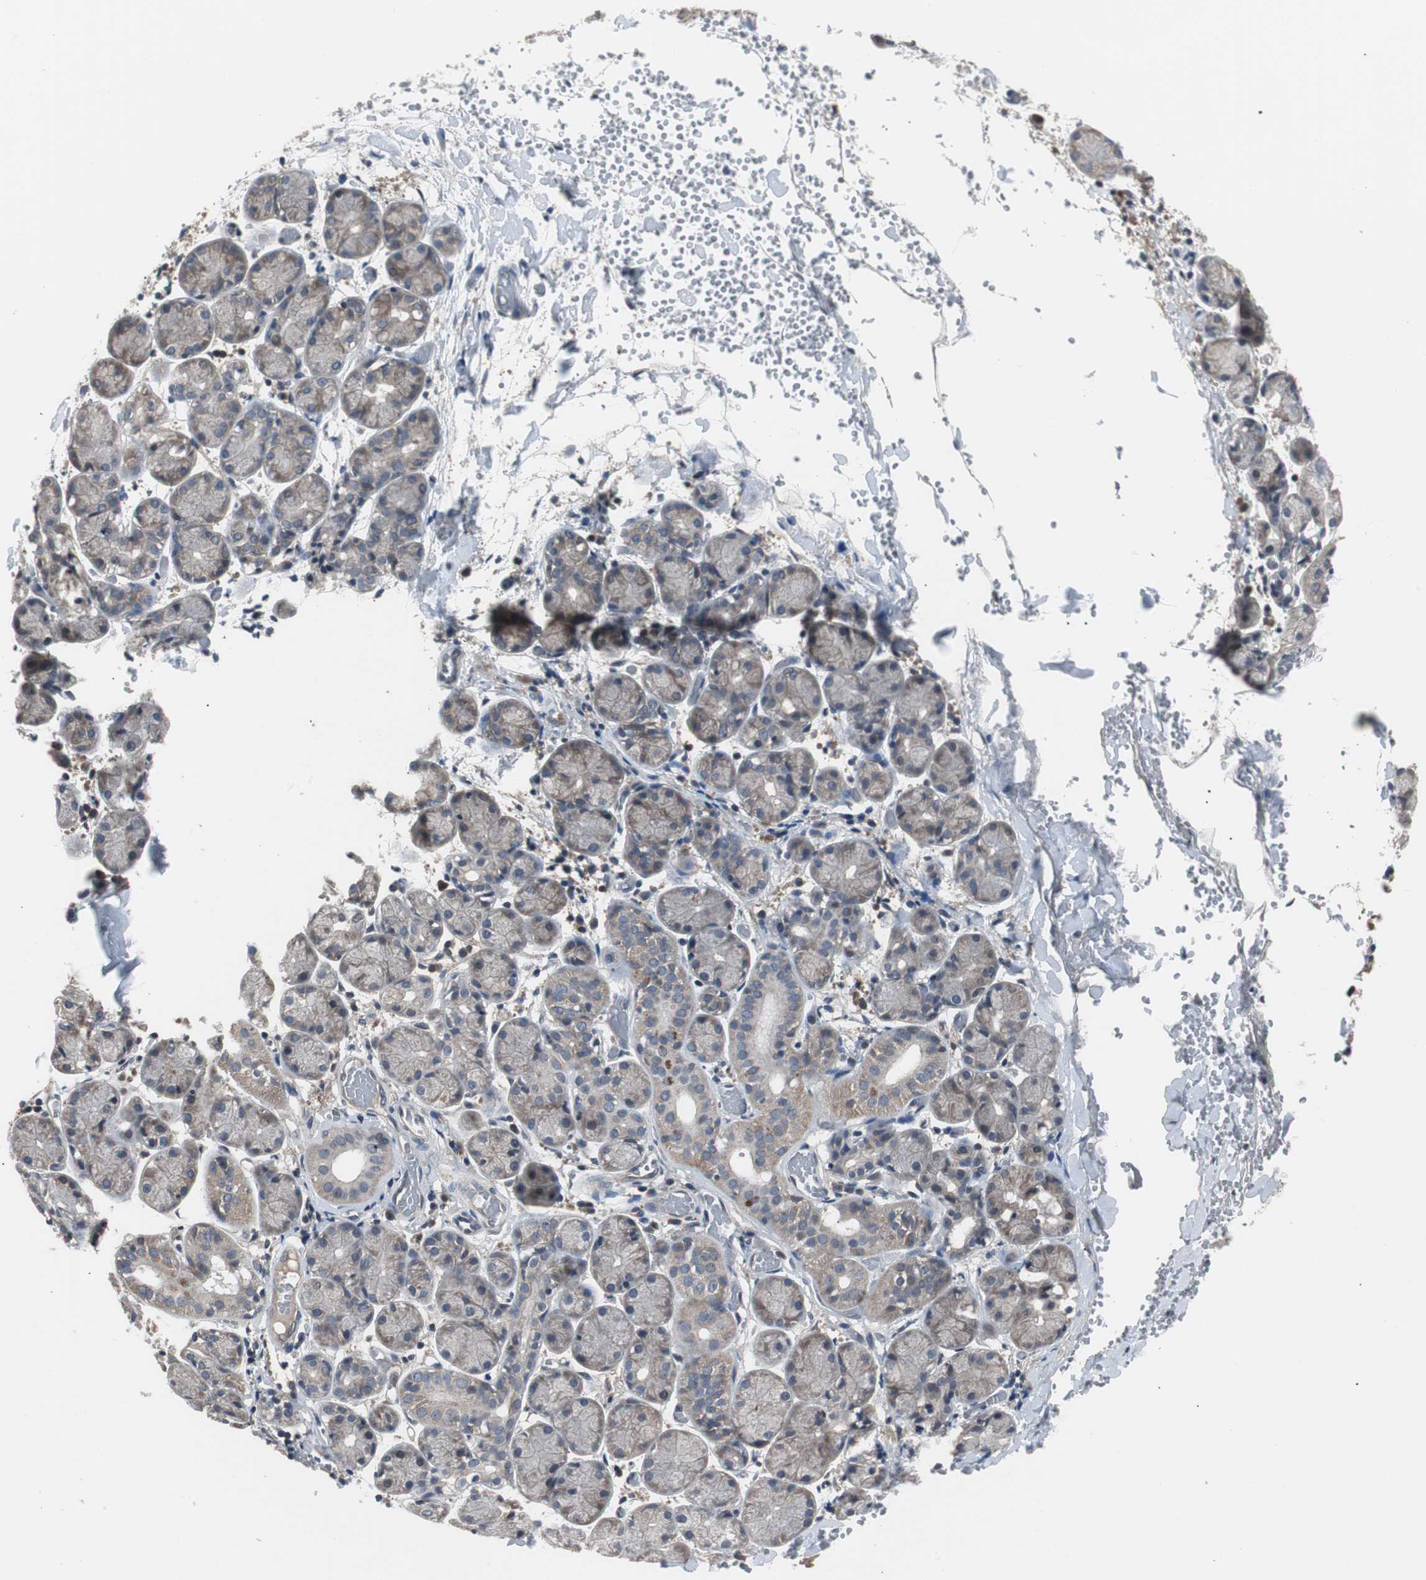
{"staining": {"intensity": "weak", "quantity": ">75%", "location": "cytoplasmic/membranous"}, "tissue": "salivary gland", "cell_type": "Glandular cells", "image_type": "normal", "snomed": [{"axis": "morphology", "description": "Normal tissue, NOS"}, {"axis": "topography", "description": "Salivary gland"}], "caption": "A low amount of weak cytoplasmic/membranous staining is identified in about >75% of glandular cells in normal salivary gland. Using DAB (3,3'-diaminobenzidine) (brown) and hematoxylin (blue) stains, captured at high magnification using brightfield microscopy.", "gene": "ZMPSTE24", "patient": {"sex": "female", "age": 24}}